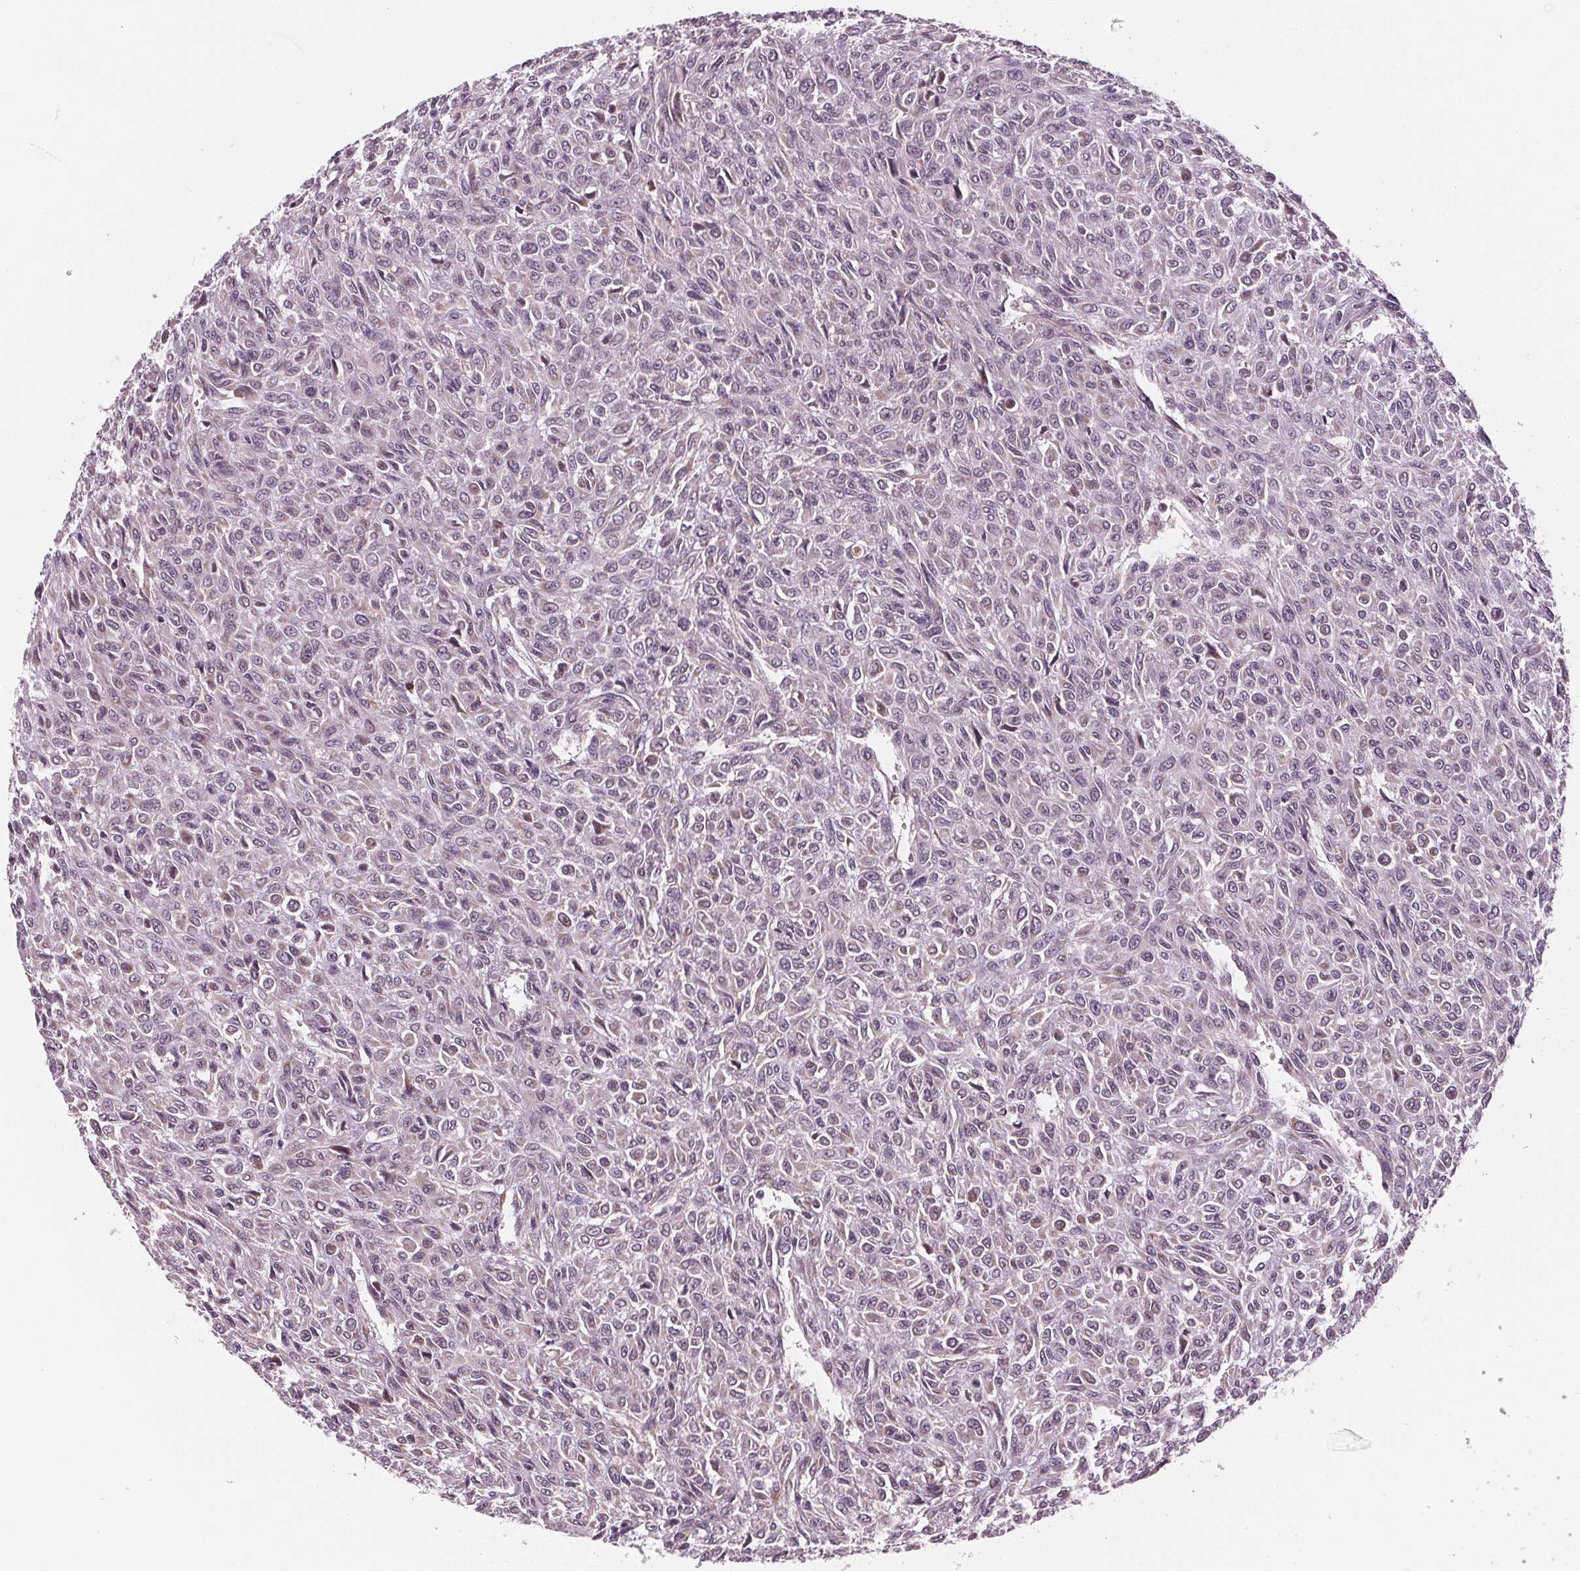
{"staining": {"intensity": "negative", "quantity": "none", "location": "none"}, "tissue": "renal cancer", "cell_type": "Tumor cells", "image_type": "cancer", "snomed": [{"axis": "morphology", "description": "Adenocarcinoma, NOS"}, {"axis": "topography", "description": "Kidney"}], "caption": "Immunohistochemistry (IHC) image of neoplastic tissue: human renal cancer (adenocarcinoma) stained with DAB (3,3'-diaminobenzidine) exhibits no significant protein positivity in tumor cells.", "gene": "STAT3", "patient": {"sex": "male", "age": 58}}